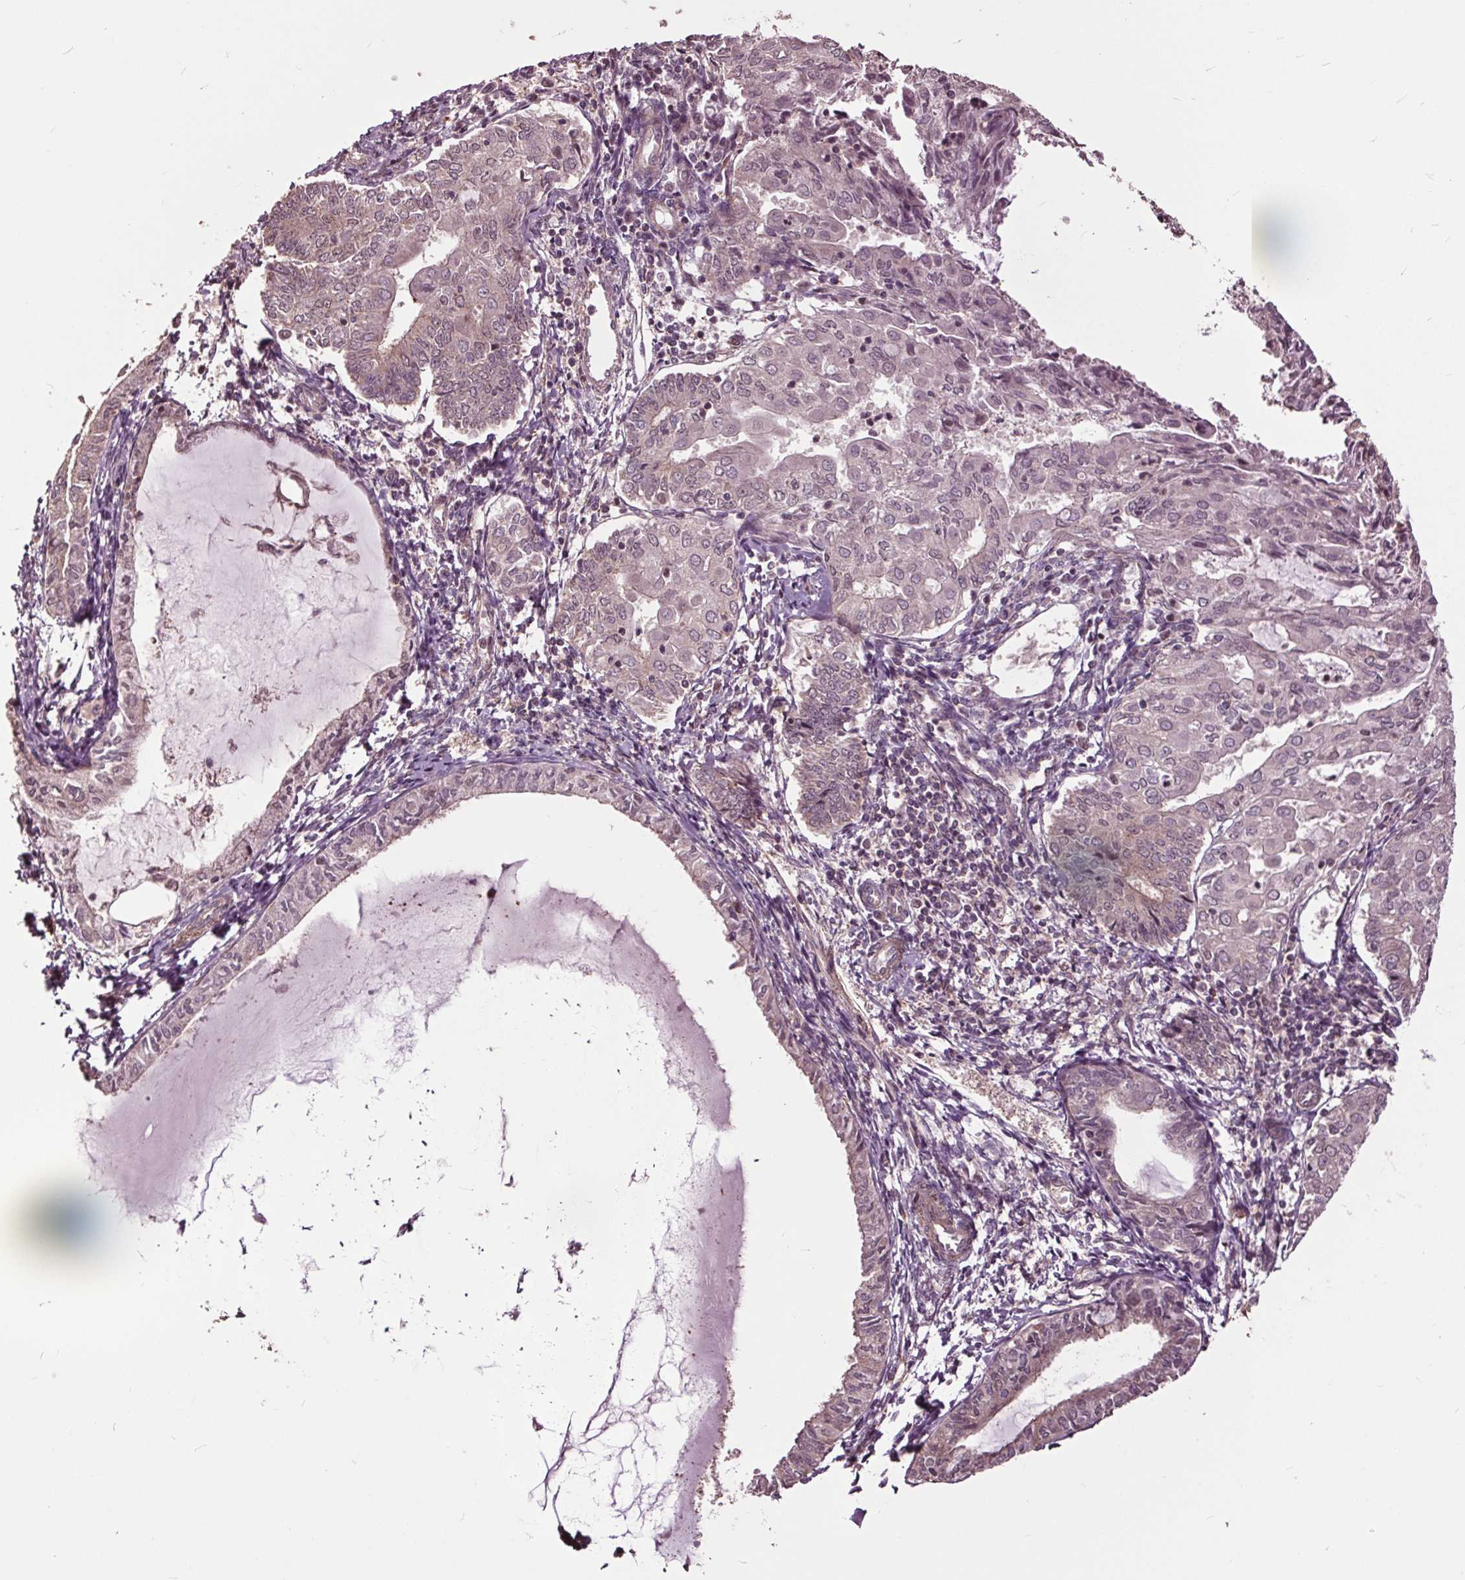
{"staining": {"intensity": "weak", "quantity": "<25%", "location": "cytoplasmic/membranous,nuclear"}, "tissue": "endometrial cancer", "cell_type": "Tumor cells", "image_type": "cancer", "snomed": [{"axis": "morphology", "description": "Adenocarcinoma, NOS"}, {"axis": "topography", "description": "Endometrium"}], "caption": "The image demonstrates no significant expression in tumor cells of endometrial cancer (adenocarcinoma).", "gene": "CEP95", "patient": {"sex": "female", "age": 68}}